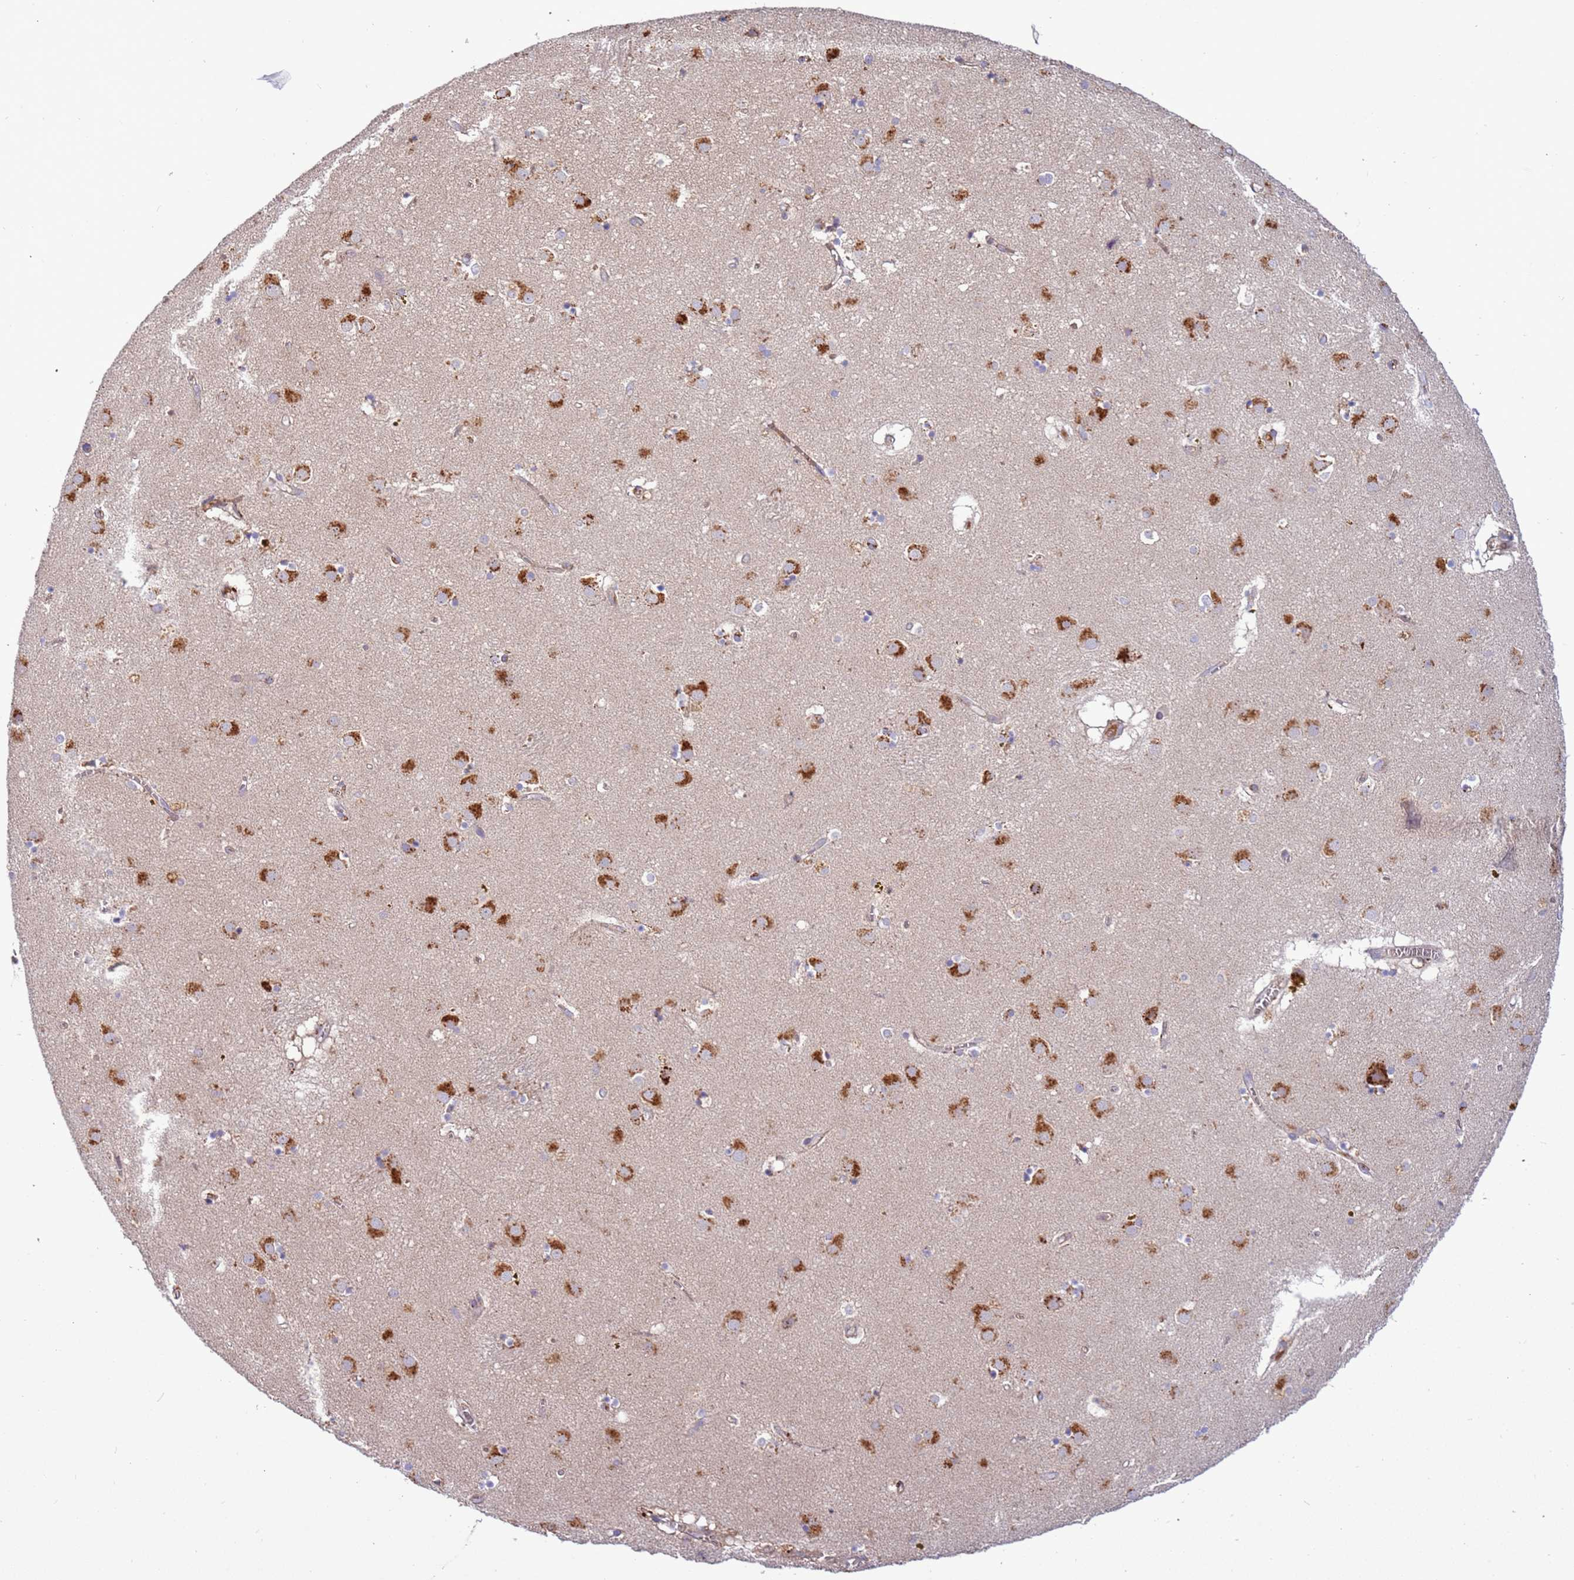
{"staining": {"intensity": "negative", "quantity": "none", "location": "none"}, "tissue": "caudate", "cell_type": "Glial cells", "image_type": "normal", "snomed": [{"axis": "morphology", "description": "Normal tissue, NOS"}, {"axis": "topography", "description": "Lateral ventricle wall"}], "caption": "This is an immunohistochemistry (IHC) histopathology image of benign human caudate. There is no expression in glial cells.", "gene": "VPS36", "patient": {"sex": "male", "age": 70}}